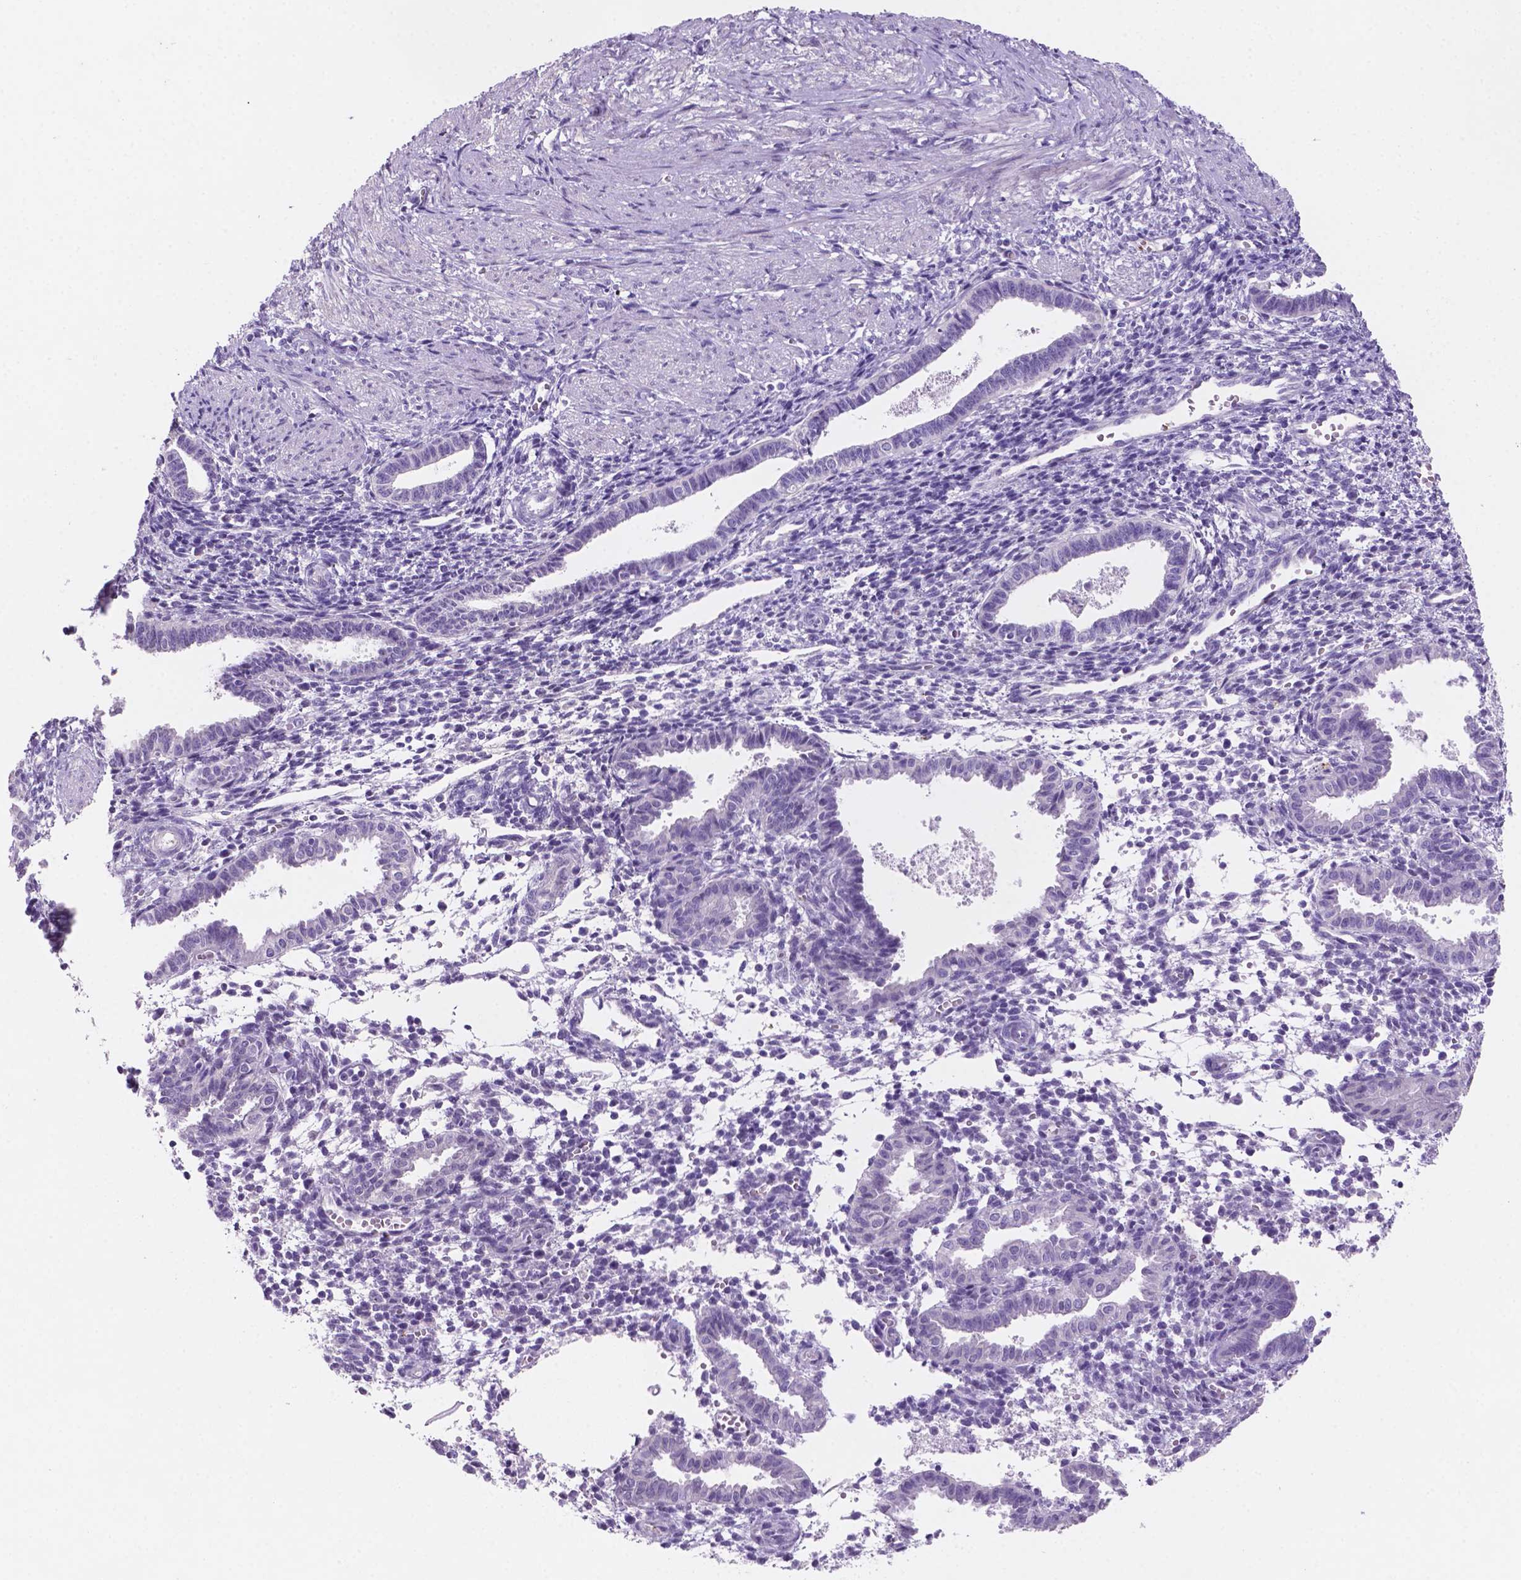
{"staining": {"intensity": "negative", "quantity": "none", "location": "none"}, "tissue": "endometrium", "cell_type": "Cells in endometrial stroma", "image_type": "normal", "snomed": [{"axis": "morphology", "description": "Normal tissue, NOS"}, {"axis": "topography", "description": "Endometrium"}], "caption": "Immunohistochemistry (IHC) image of unremarkable endometrium: endometrium stained with DAB (3,3'-diaminobenzidine) reveals no significant protein positivity in cells in endometrial stroma.", "gene": "EBLN2", "patient": {"sex": "female", "age": 37}}